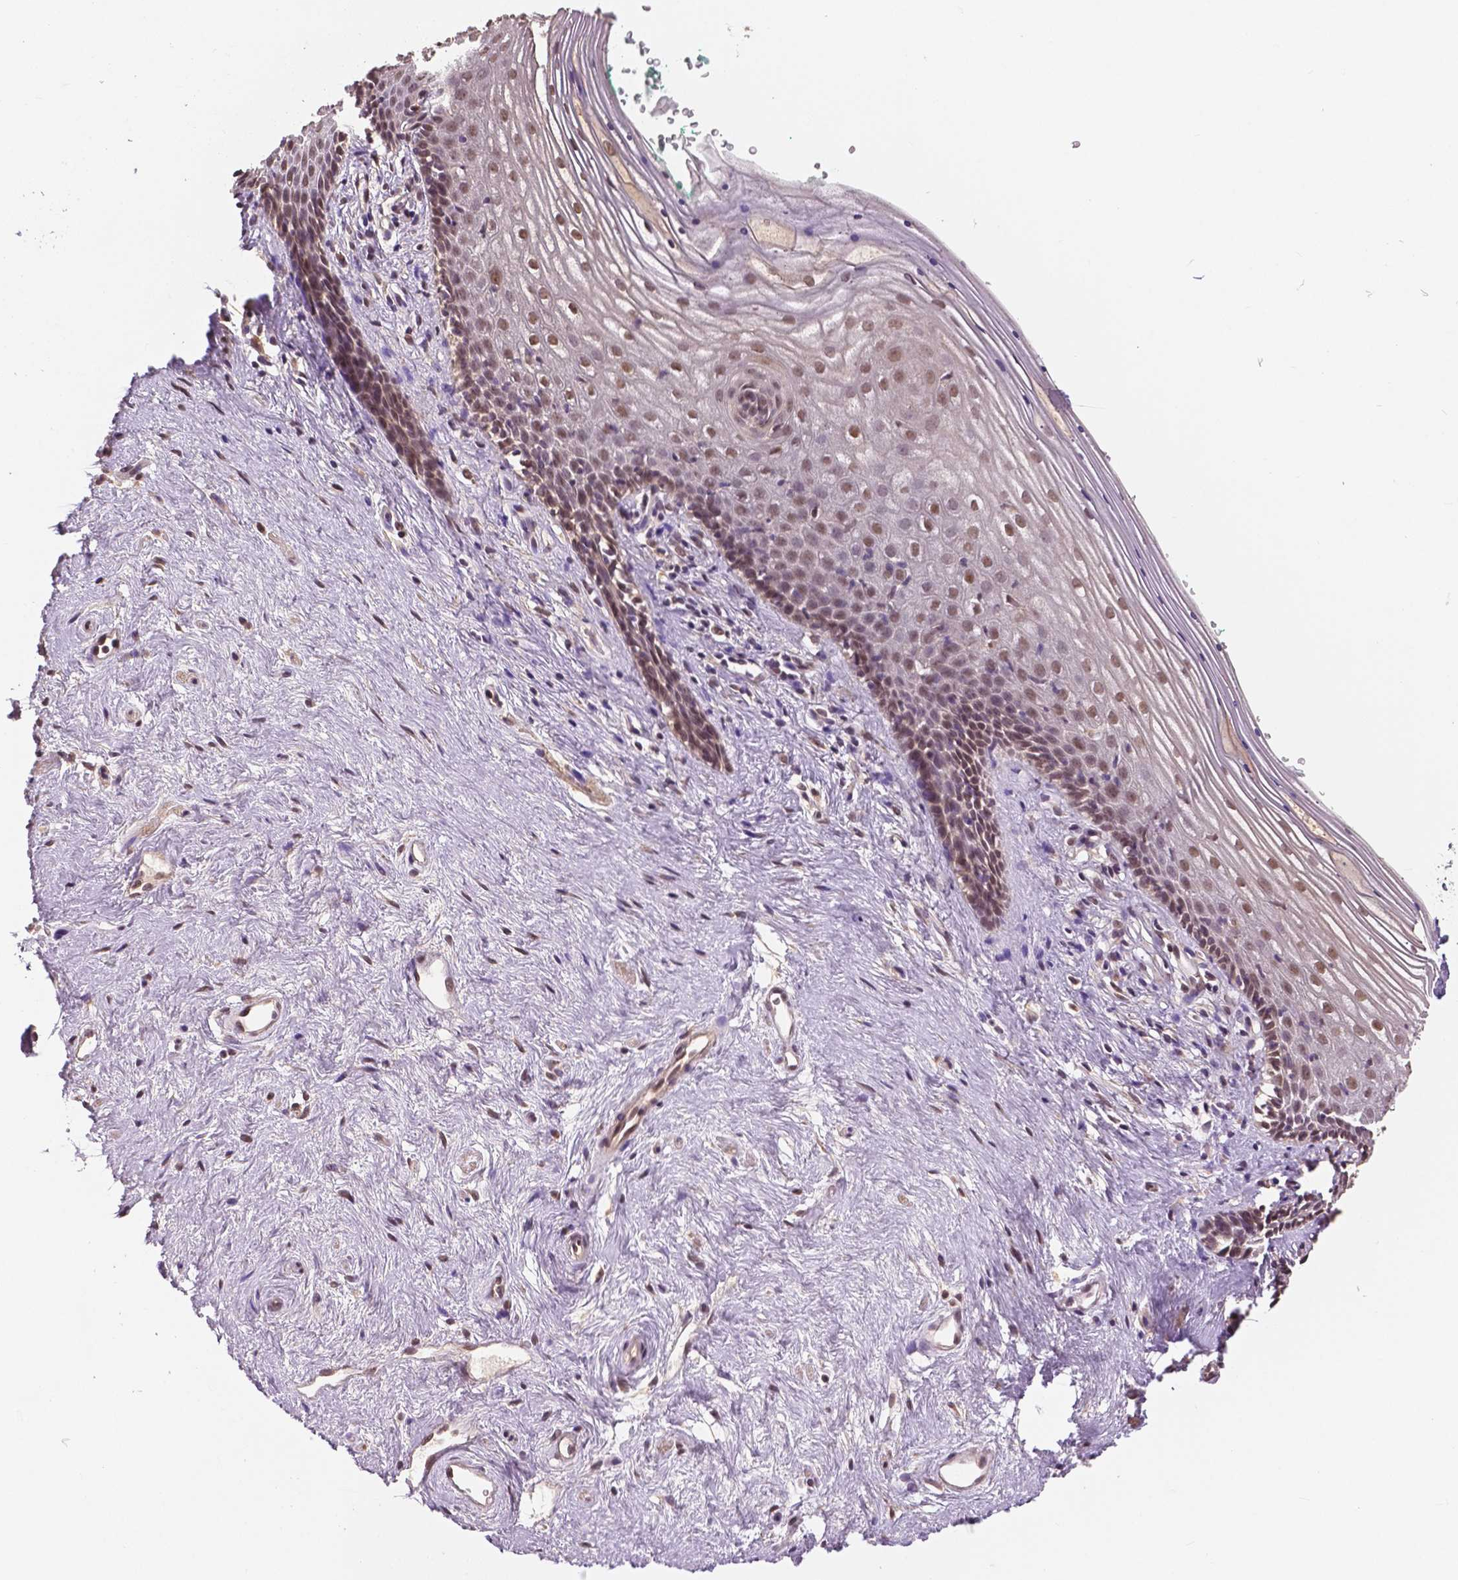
{"staining": {"intensity": "moderate", "quantity": "25%-75%", "location": "nuclear"}, "tissue": "vagina", "cell_type": "Squamous epithelial cells", "image_type": "normal", "snomed": [{"axis": "morphology", "description": "Normal tissue, NOS"}, {"axis": "topography", "description": "Vagina"}], "caption": "Moderate nuclear protein positivity is identified in approximately 25%-75% of squamous epithelial cells in vagina.", "gene": "MAP1LC3B", "patient": {"sex": "female", "age": 42}}